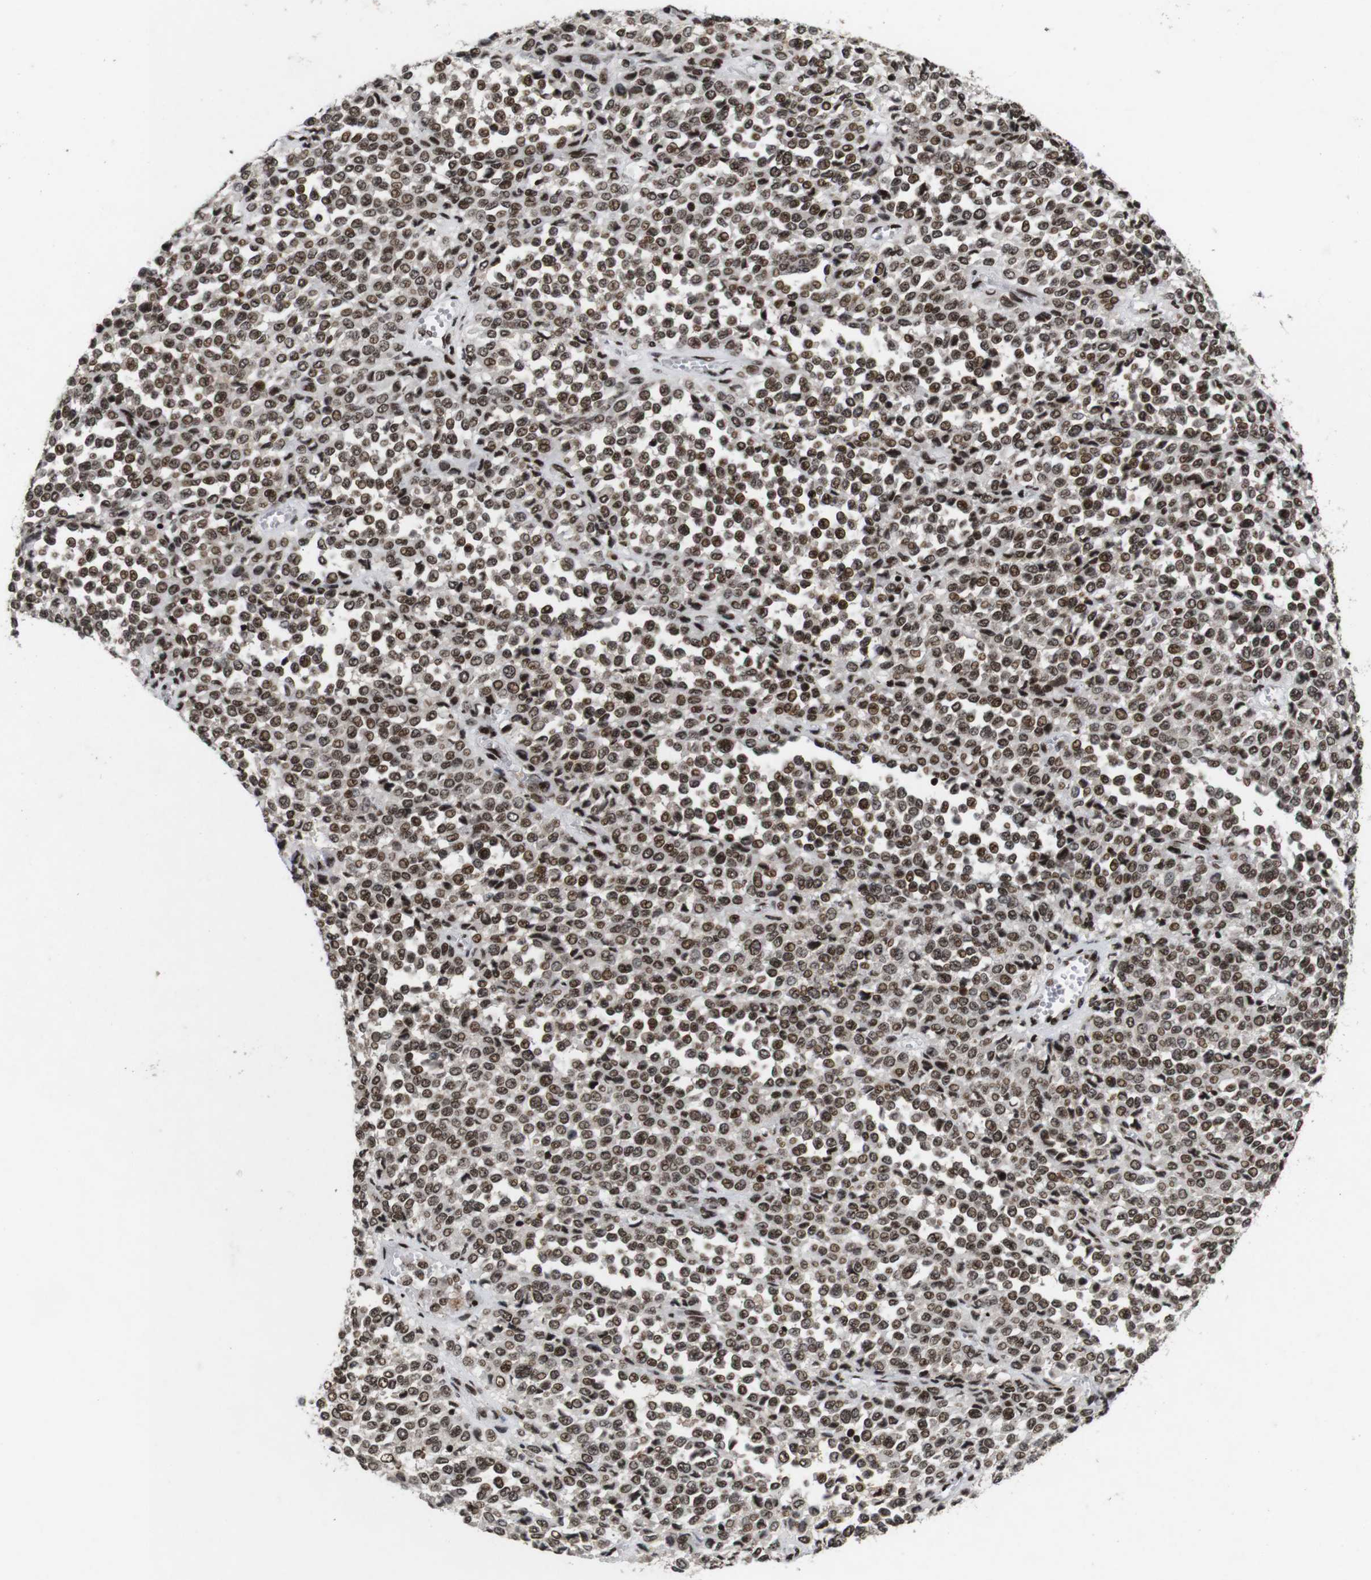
{"staining": {"intensity": "moderate", "quantity": ">75%", "location": "nuclear"}, "tissue": "melanoma", "cell_type": "Tumor cells", "image_type": "cancer", "snomed": [{"axis": "morphology", "description": "Malignant melanoma, Metastatic site"}, {"axis": "topography", "description": "Pancreas"}], "caption": "Immunohistochemical staining of malignant melanoma (metastatic site) demonstrates moderate nuclear protein staining in approximately >75% of tumor cells.", "gene": "MAGEH1", "patient": {"sex": "female", "age": 30}}